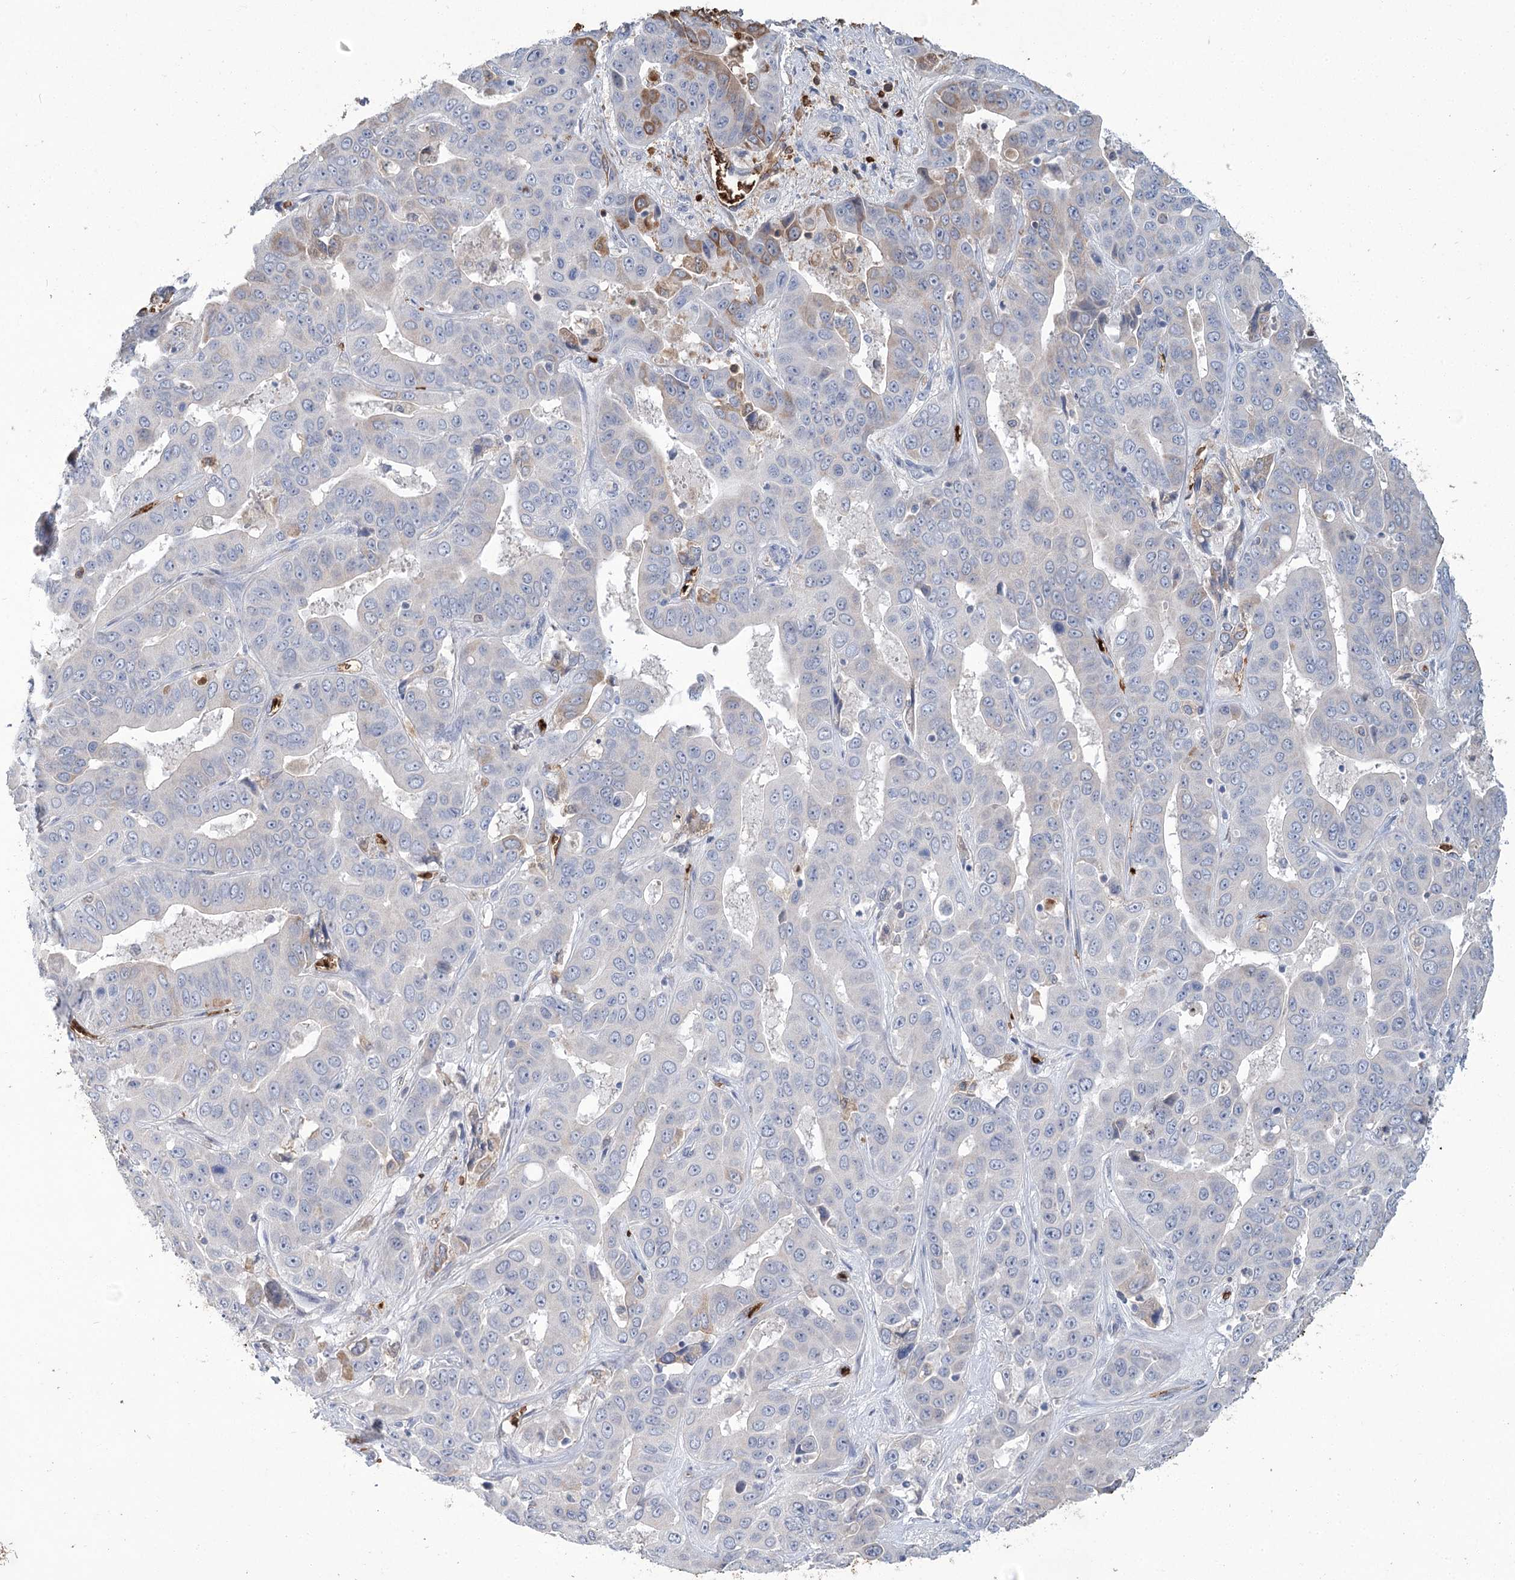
{"staining": {"intensity": "weak", "quantity": "<25%", "location": "cytoplasmic/membranous"}, "tissue": "liver cancer", "cell_type": "Tumor cells", "image_type": "cancer", "snomed": [{"axis": "morphology", "description": "Cholangiocarcinoma"}, {"axis": "topography", "description": "Liver"}], "caption": "A micrograph of liver cancer stained for a protein shows no brown staining in tumor cells. (Brightfield microscopy of DAB (3,3'-diaminobenzidine) IHC at high magnification).", "gene": "HBA1", "patient": {"sex": "female", "age": 52}}